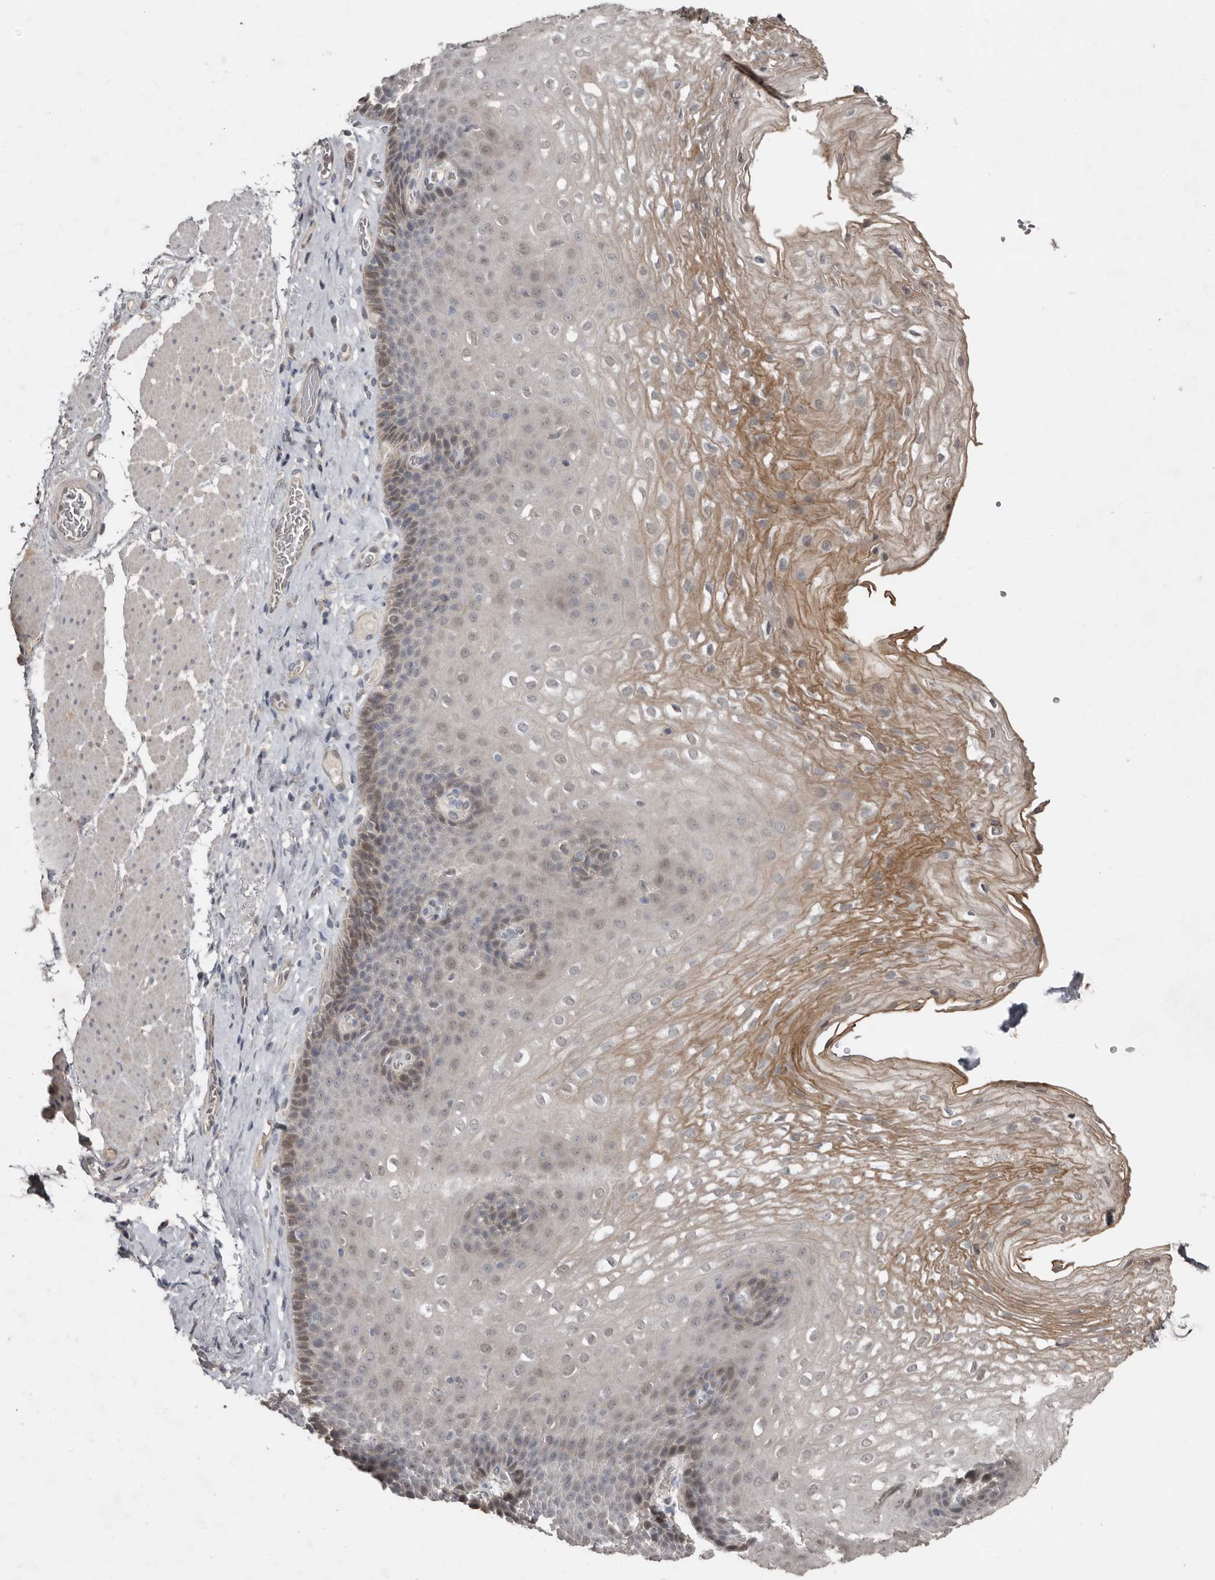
{"staining": {"intensity": "moderate", "quantity": "<25%", "location": "cytoplasmic/membranous"}, "tissue": "esophagus", "cell_type": "Squamous epithelial cells", "image_type": "normal", "snomed": [{"axis": "morphology", "description": "Normal tissue, NOS"}, {"axis": "topography", "description": "Esophagus"}], "caption": "Immunohistochemistry (IHC) image of normal esophagus stained for a protein (brown), which demonstrates low levels of moderate cytoplasmic/membranous positivity in about <25% of squamous epithelial cells.", "gene": "RBKS", "patient": {"sex": "female", "age": 66}}